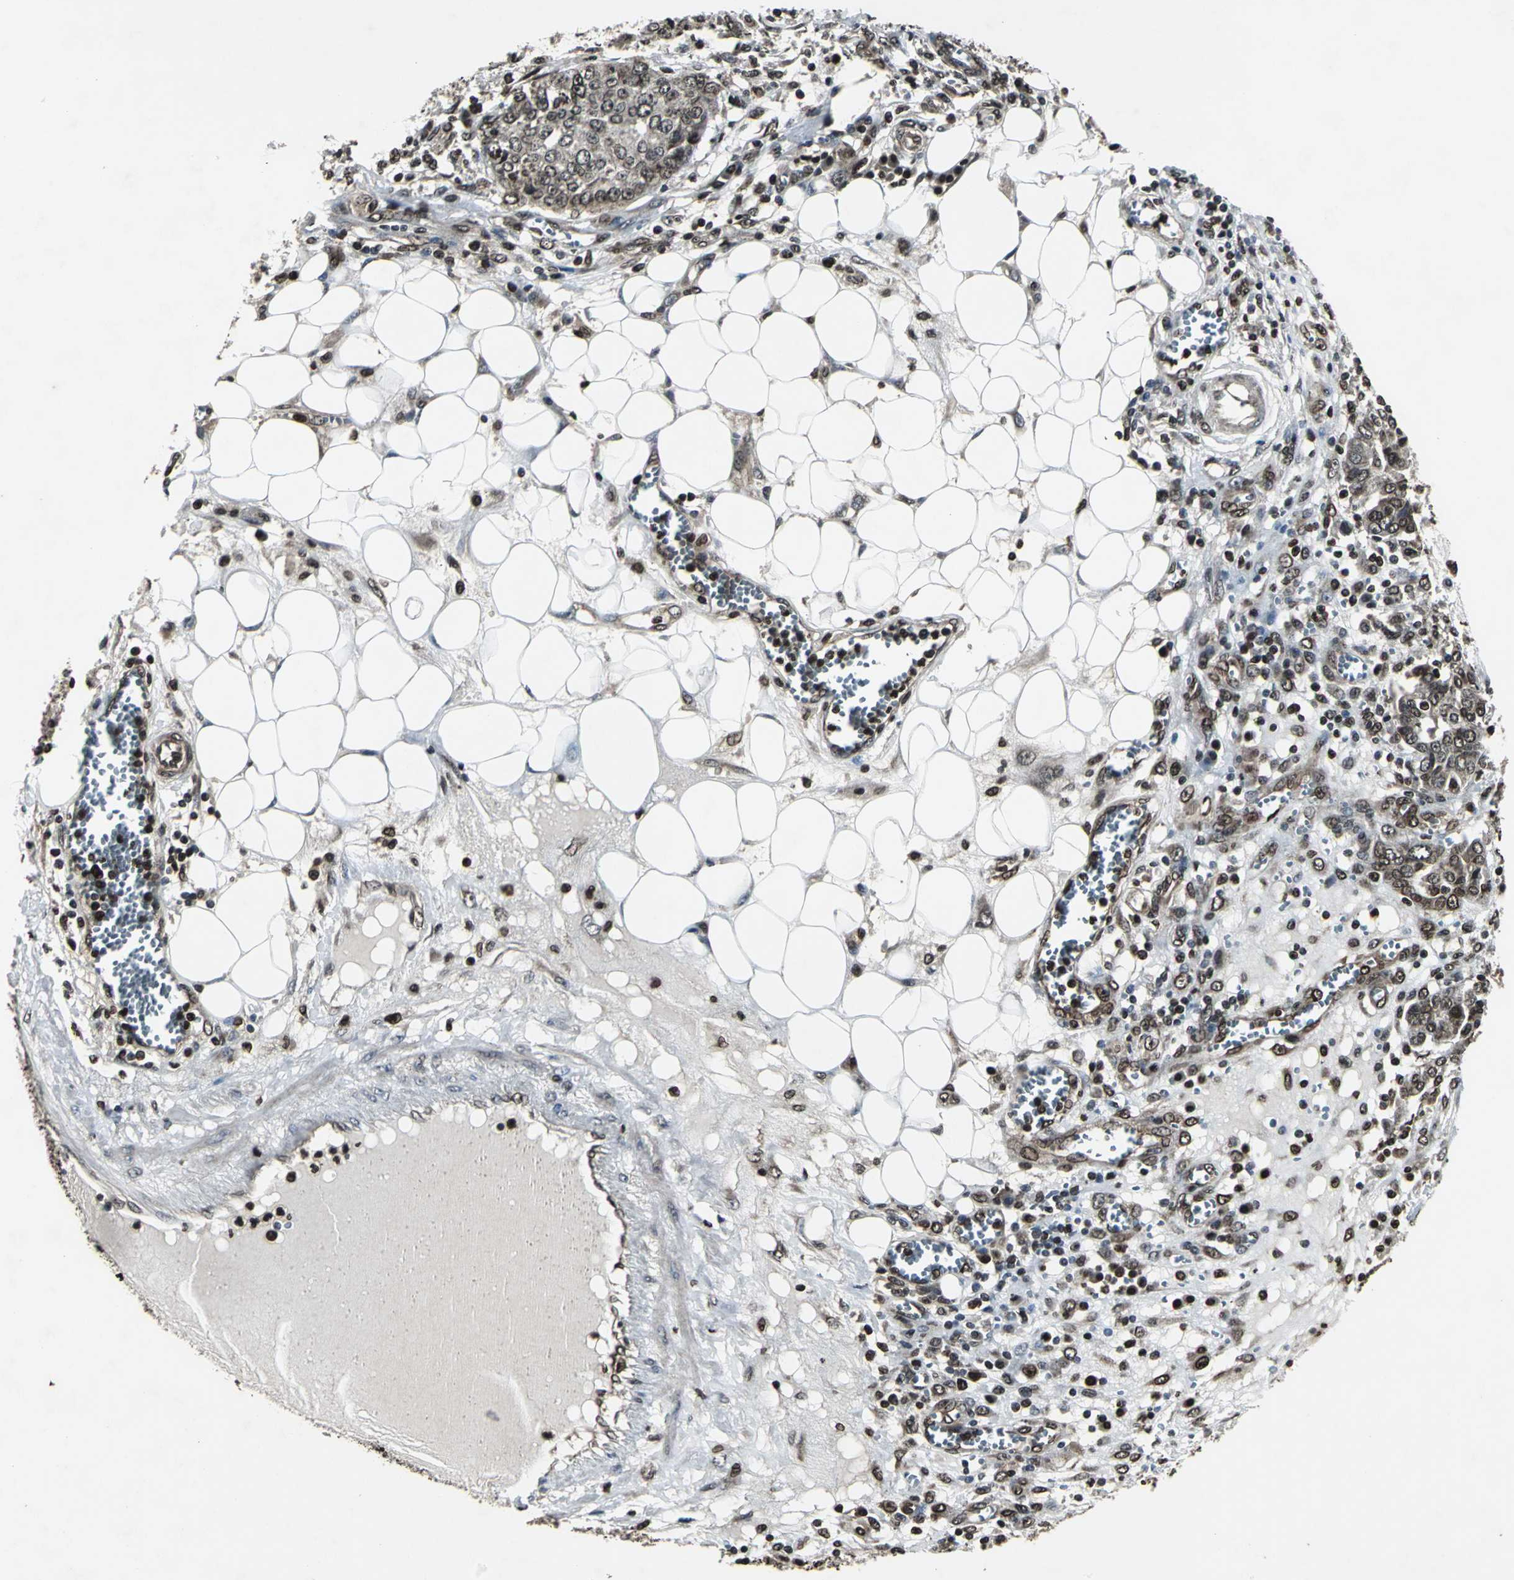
{"staining": {"intensity": "moderate", "quantity": ">75%", "location": "cytoplasmic/membranous,nuclear"}, "tissue": "ovarian cancer", "cell_type": "Tumor cells", "image_type": "cancer", "snomed": [{"axis": "morphology", "description": "Cystadenocarcinoma, serous, NOS"}, {"axis": "topography", "description": "Soft tissue"}, {"axis": "topography", "description": "Ovary"}], "caption": "Protein staining displays moderate cytoplasmic/membranous and nuclear positivity in about >75% of tumor cells in serous cystadenocarcinoma (ovarian).", "gene": "AHR", "patient": {"sex": "female", "age": 57}}